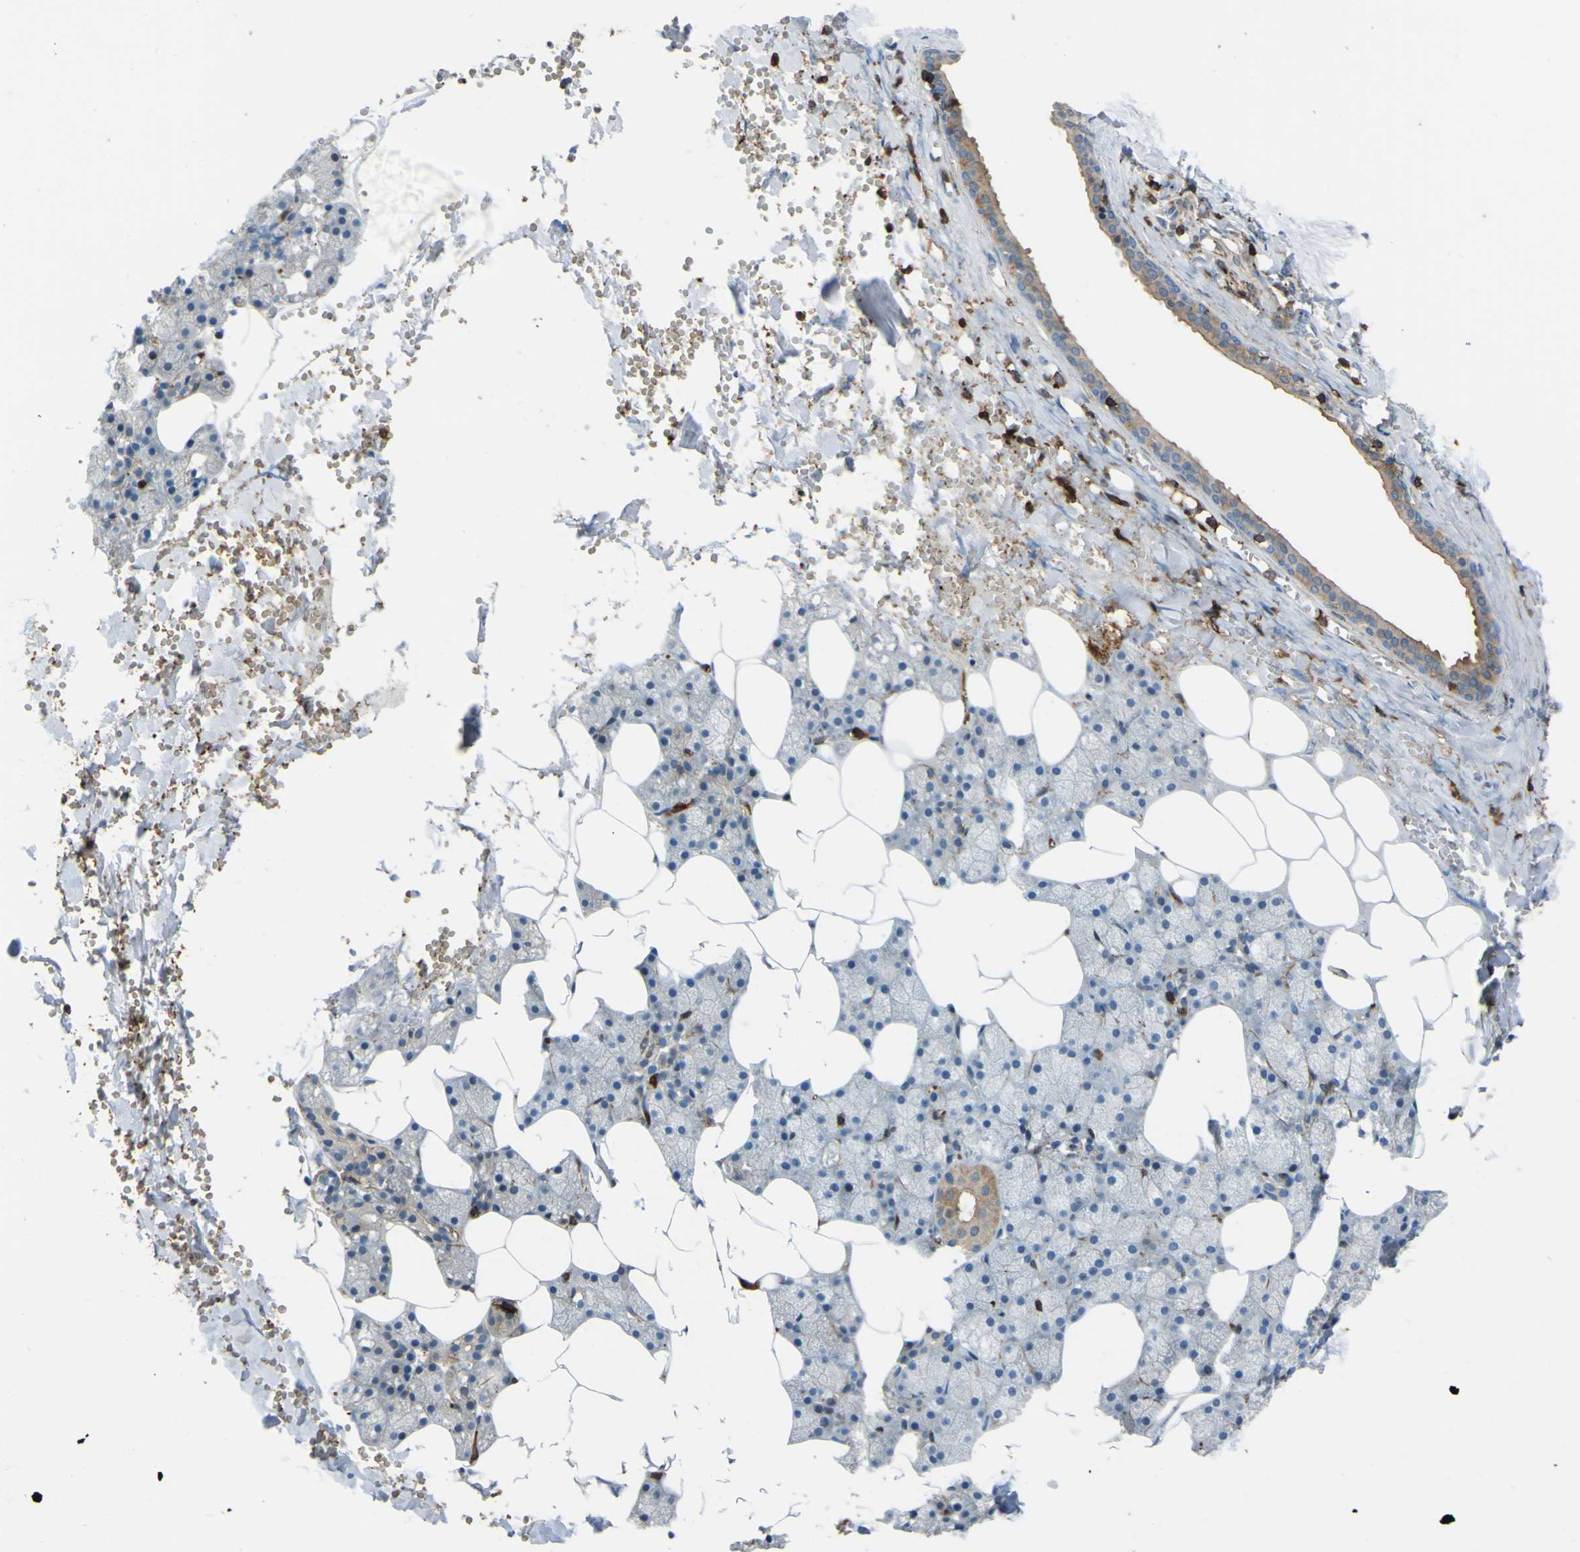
{"staining": {"intensity": "moderate", "quantity": "<25%", "location": "cytoplasmic/membranous"}, "tissue": "salivary gland", "cell_type": "Glandular cells", "image_type": "normal", "snomed": [{"axis": "morphology", "description": "Normal tissue, NOS"}, {"axis": "topography", "description": "Salivary gland"}], "caption": "Protein staining exhibits moderate cytoplasmic/membranous positivity in approximately <25% of glandular cells in benign salivary gland. The staining was performed using DAB (3,3'-diaminobenzidine) to visualize the protein expression in brown, while the nuclei were stained in blue with hematoxylin (Magnification: 20x).", "gene": "PCDHB5", "patient": {"sex": "male", "age": 62}}